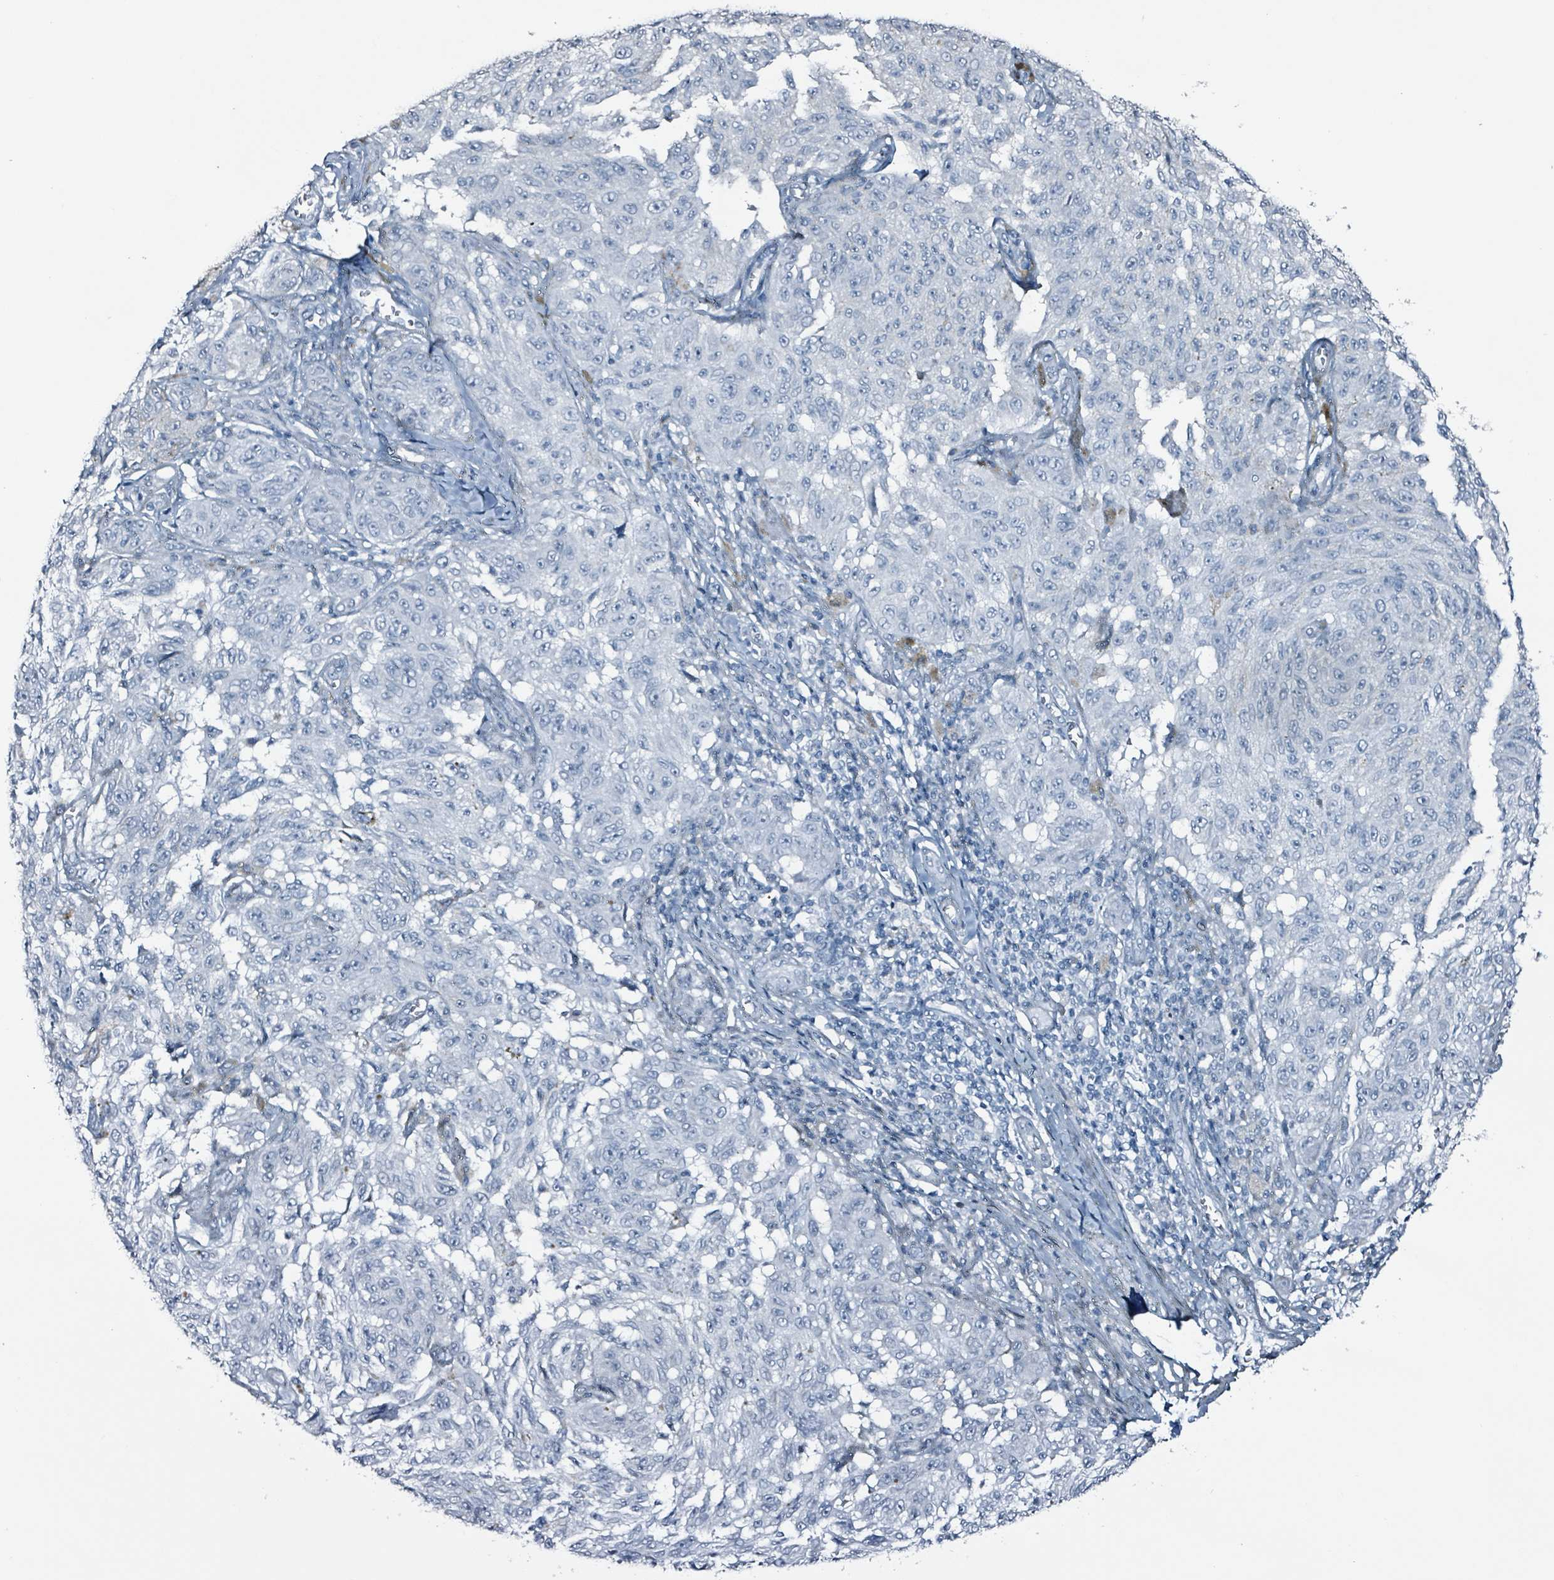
{"staining": {"intensity": "negative", "quantity": "none", "location": "none"}, "tissue": "melanoma", "cell_type": "Tumor cells", "image_type": "cancer", "snomed": [{"axis": "morphology", "description": "Malignant melanoma, NOS"}, {"axis": "topography", "description": "Skin"}], "caption": "DAB immunohistochemical staining of melanoma shows no significant staining in tumor cells.", "gene": "CA9", "patient": {"sex": "male", "age": 68}}